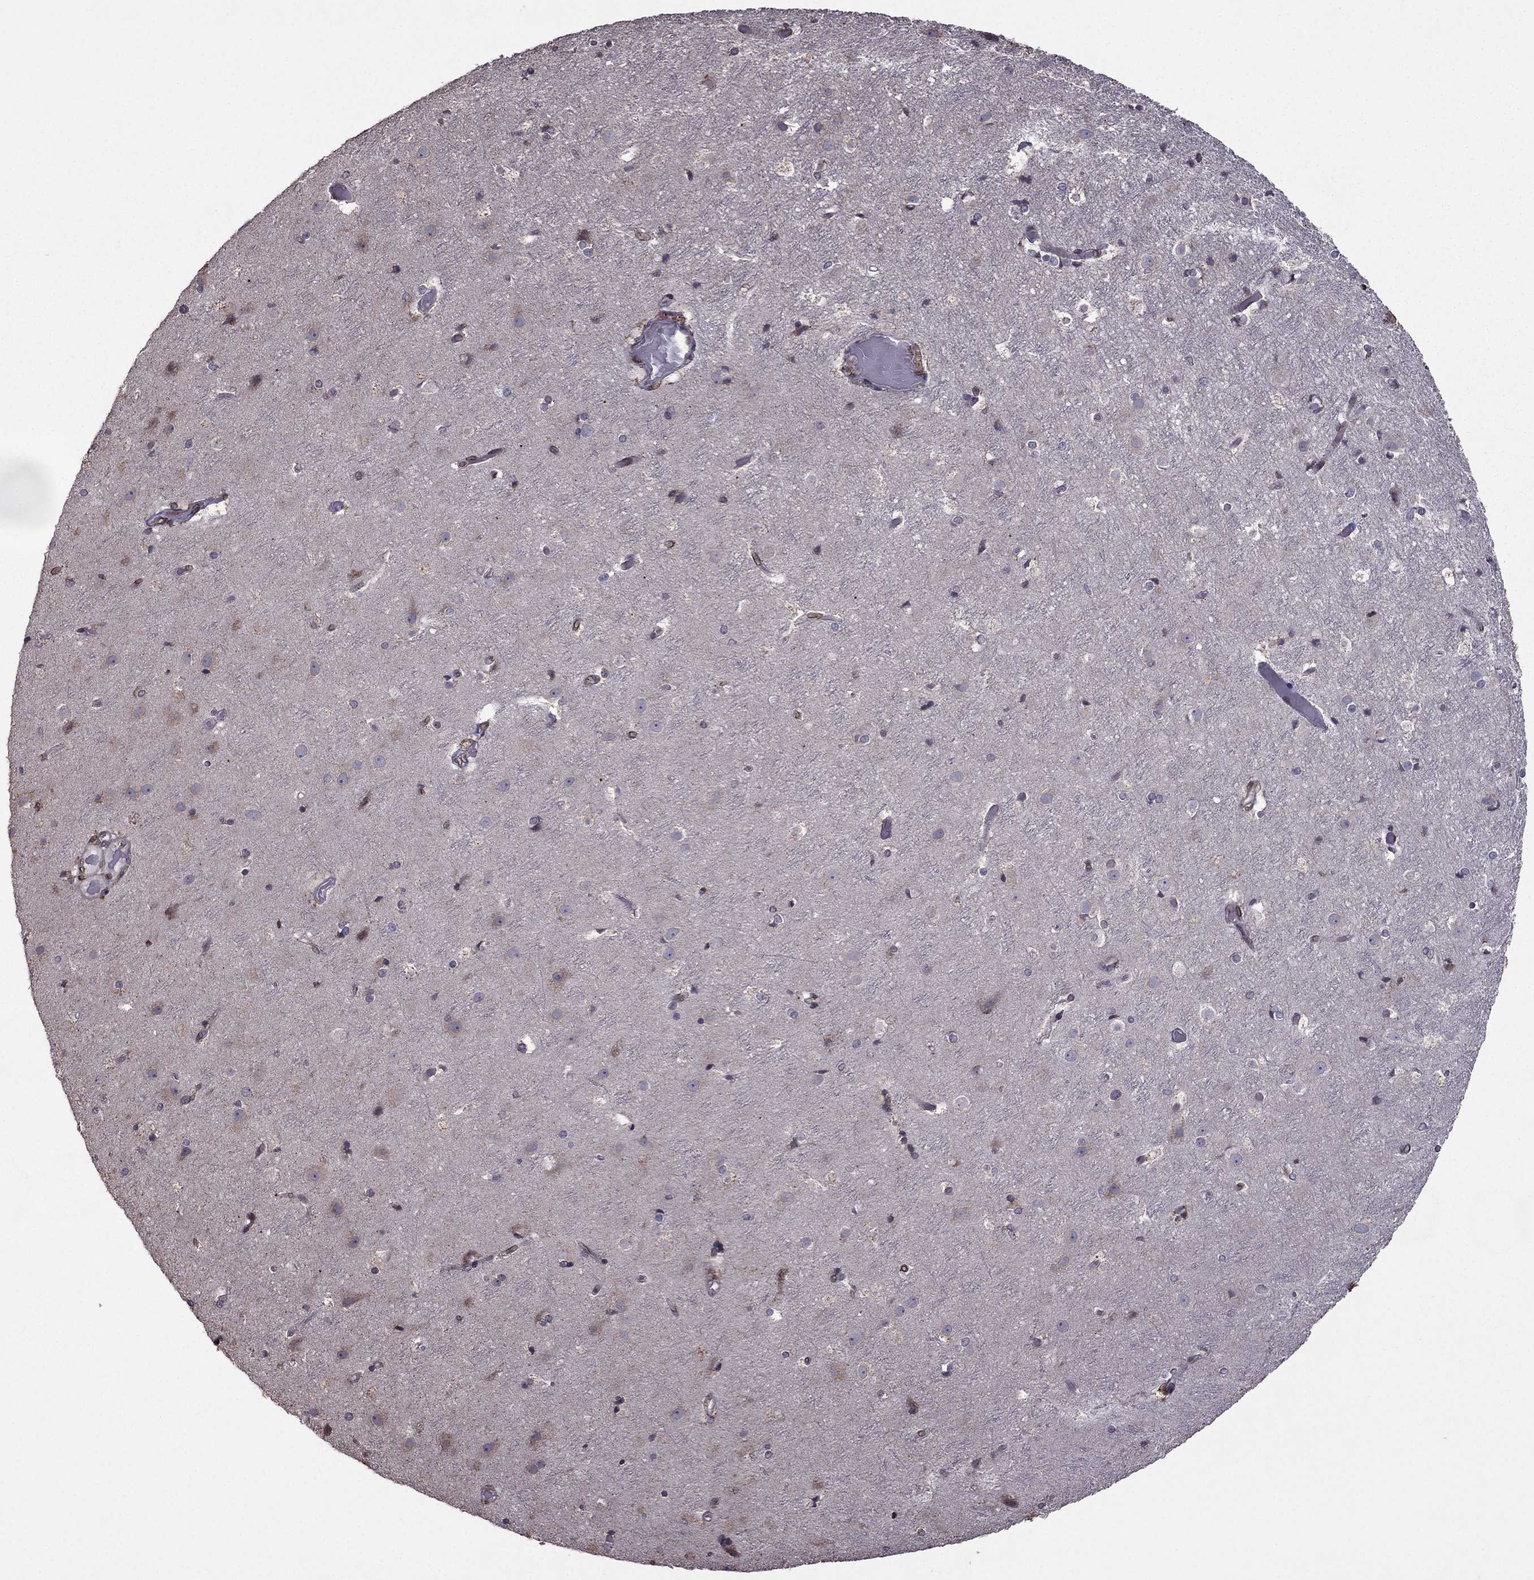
{"staining": {"intensity": "negative", "quantity": "none", "location": "none"}, "tissue": "cerebral cortex", "cell_type": "Endothelial cells", "image_type": "normal", "snomed": [{"axis": "morphology", "description": "Normal tissue, NOS"}, {"axis": "topography", "description": "Cerebral cortex"}], "caption": "Immunohistochemistry (IHC) image of benign cerebral cortex stained for a protein (brown), which demonstrates no positivity in endothelial cells.", "gene": "IKBIP", "patient": {"sex": "female", "age": 52}}